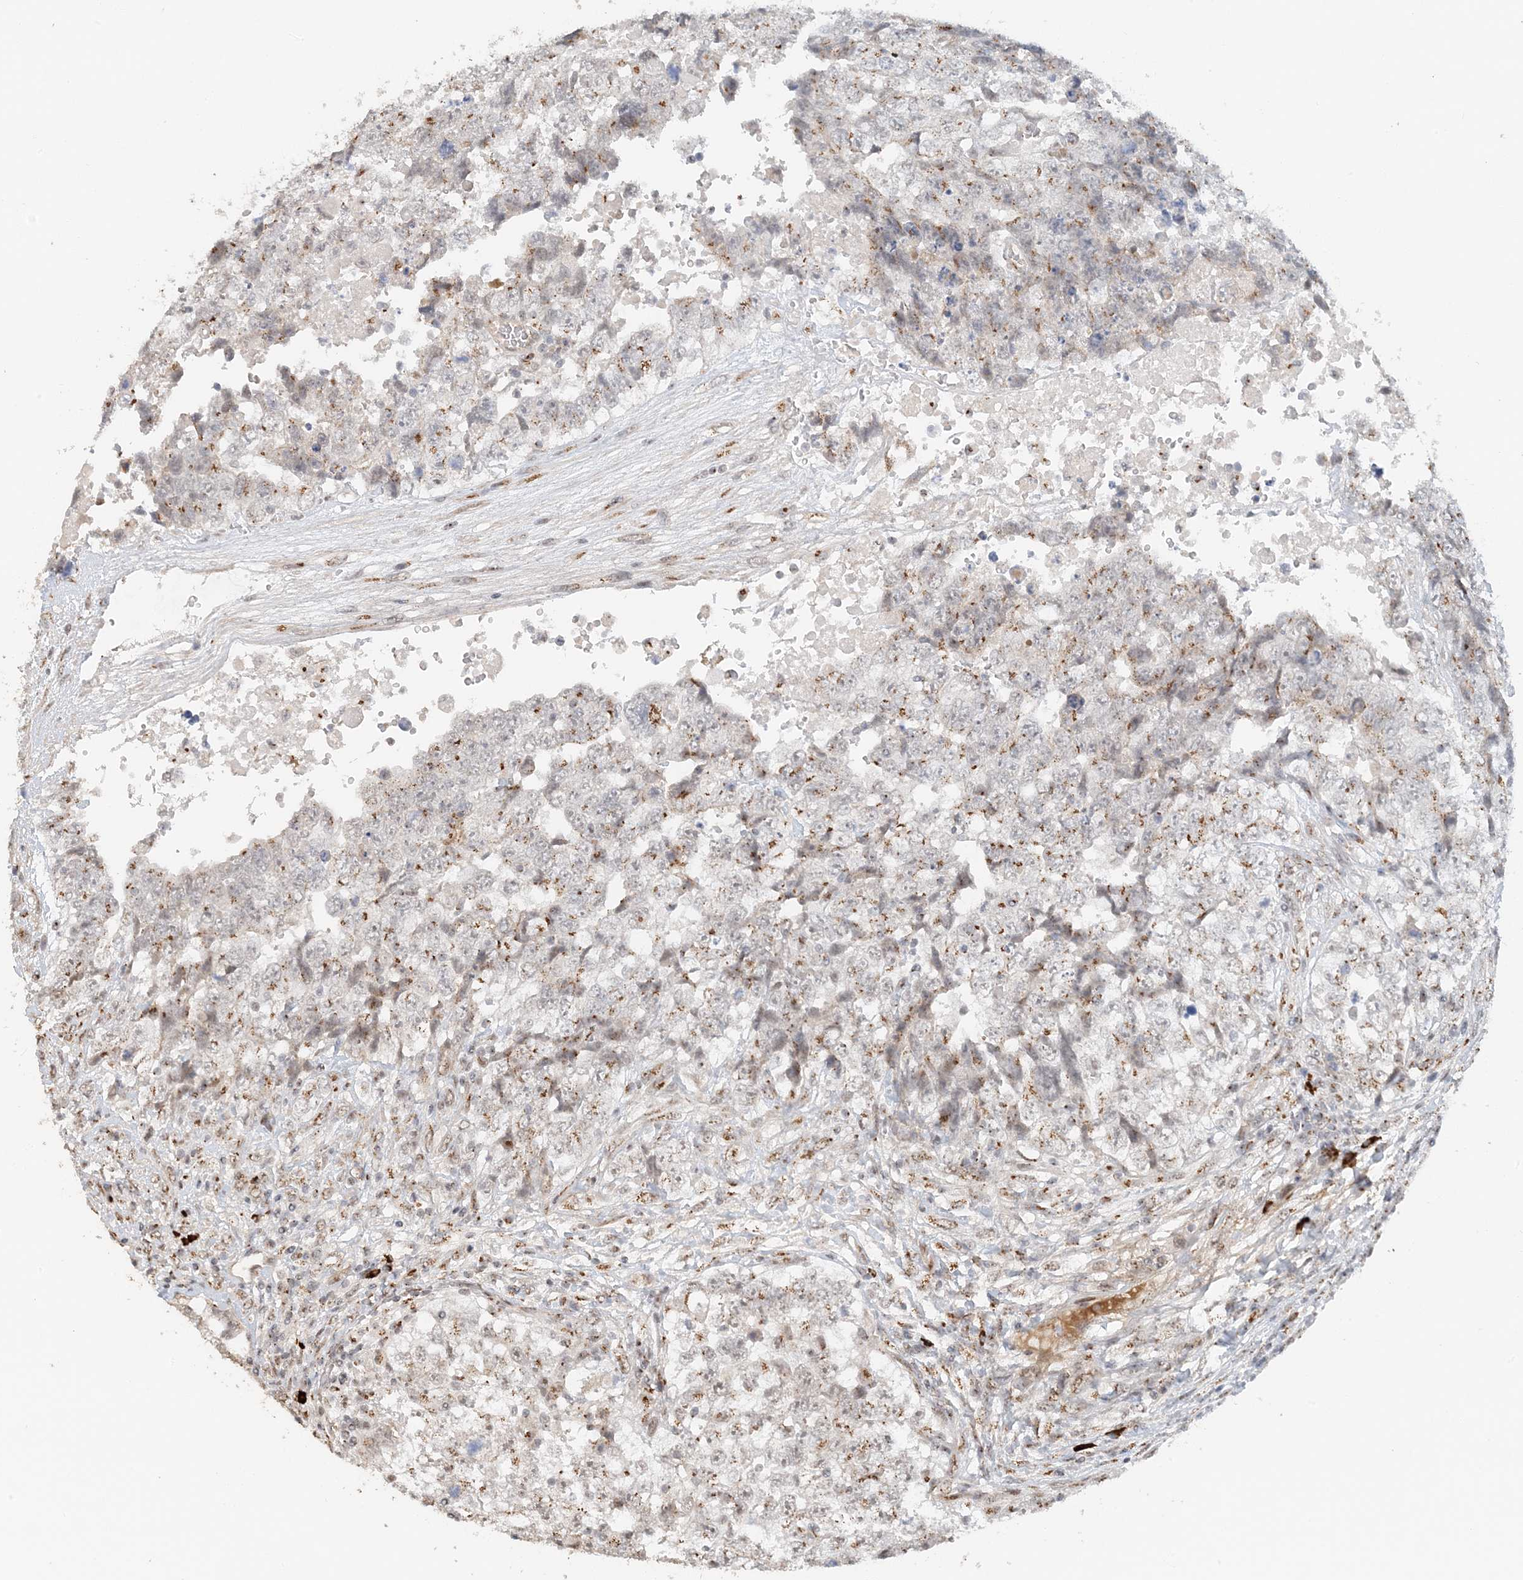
{"staining": {"intensity": "moderate", "quantity": "25%-75%", "location": "cytoplasmic/membranous"}, "tissue": "testis cancer", "cell_type": "Tumor cells", "image_type": "cancer", "snomed": [{"axis": "morphology", "description": "Carcinoma, Embryonal, NOS"}, {"axis": "topography", "description": "Testis"}], "caption": "An image of human testis cancer stained for a protein reveals moderate cytoplasmic/membranous brown staining in tumor cells.", "gene": "ZCCHC4", "patient": {"sex": "male", "age": 37}}